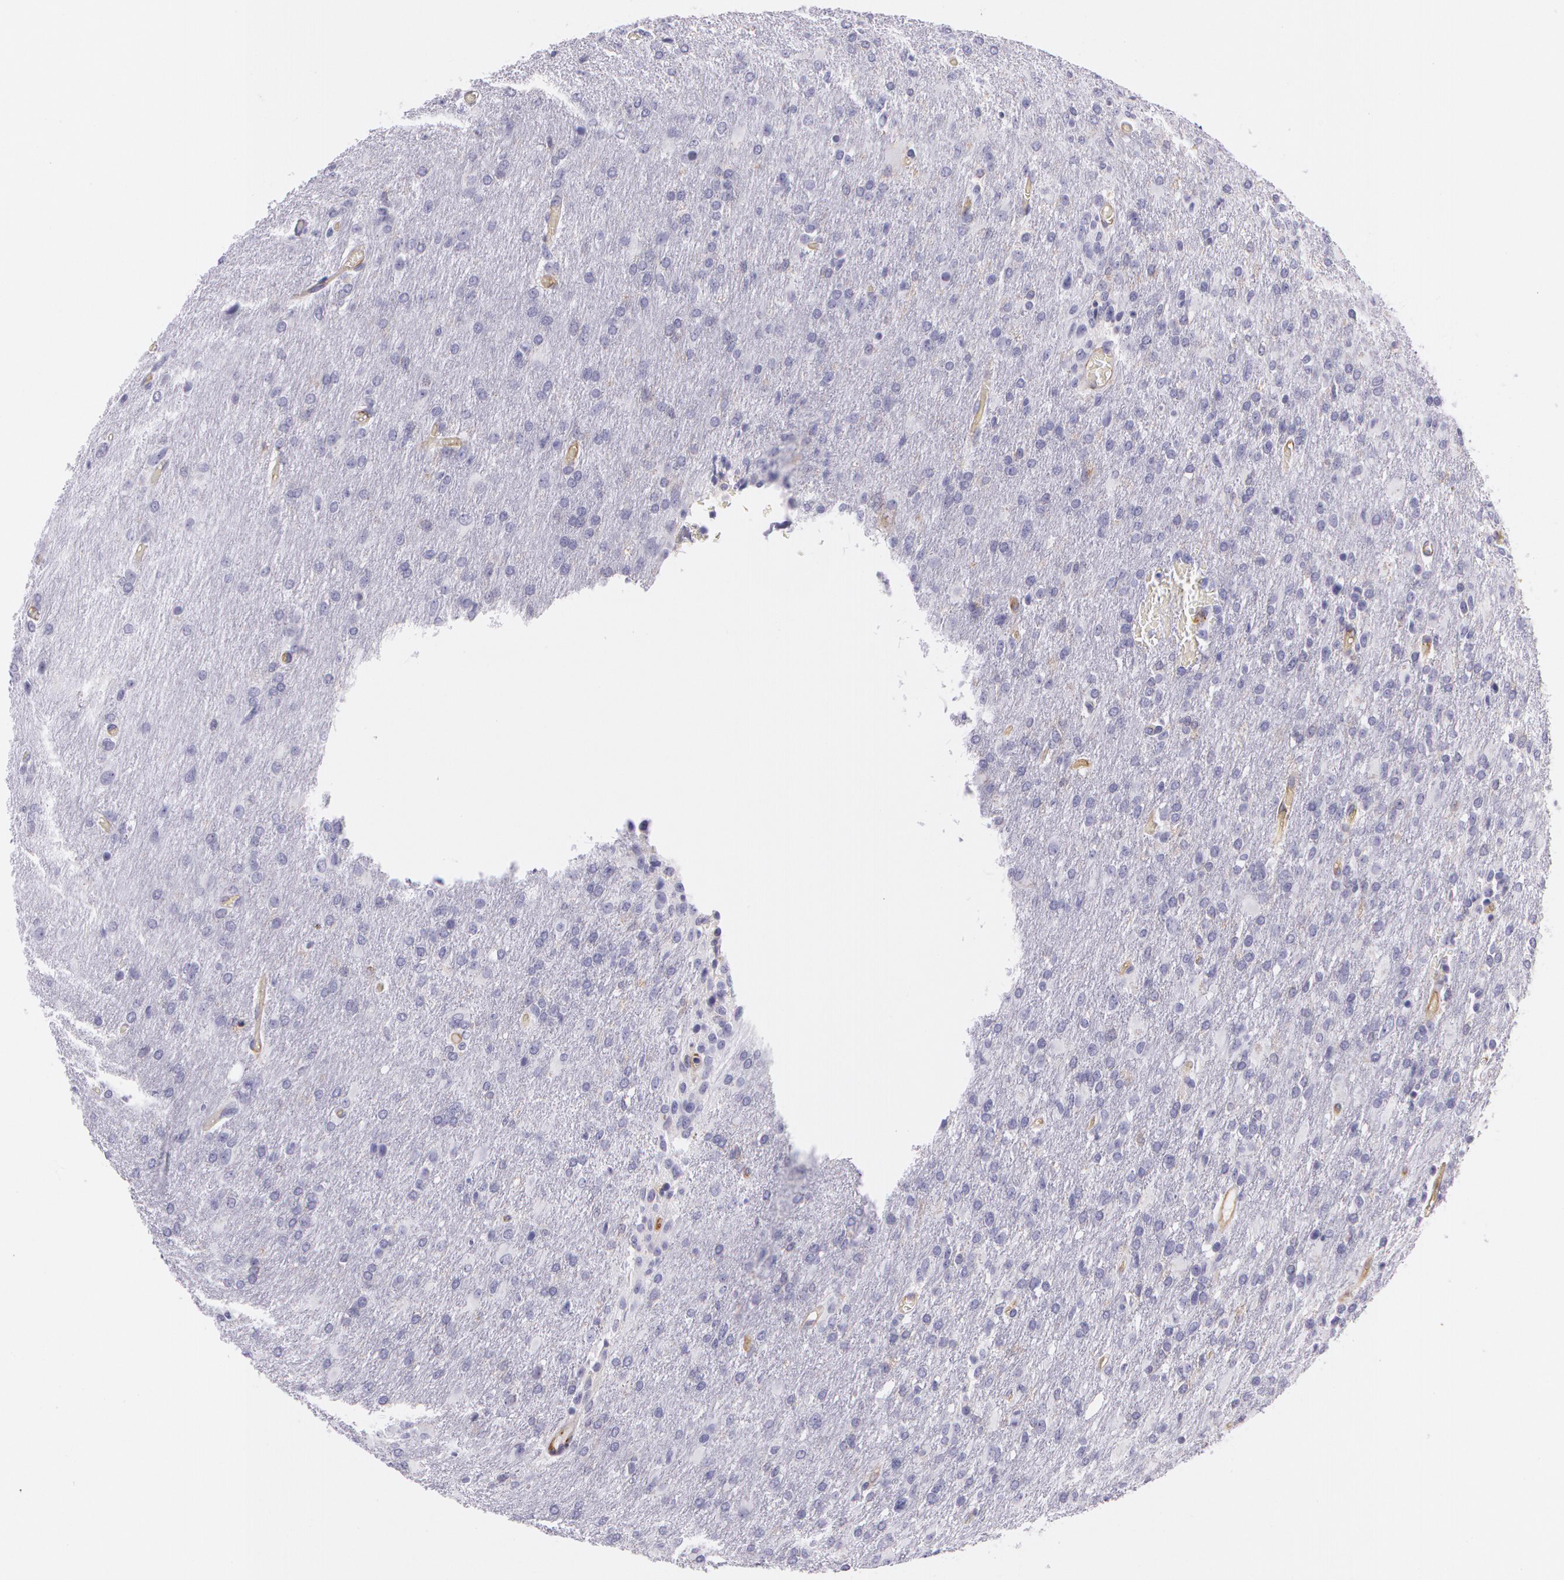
{"staining": {"intensity": "negative", "quantity": "none", "location": "none"}, "tissue": "glioma", "cell_type": "Tumor cells", "image_type": "cancer", "snomed": [{"axis": "morphology", "description": "Glioma, malignant, High grade"}, {"axis": "topography", "description": "Brain"}], "caption": "Immunohistochemistry (IHC) photomicrograph of human malignant glioma (high-grade) stained for a protein (brown), which shows no positivity in tumor cells.", "gene": "LY75", "patient": {"sex": "male", "age": 68}}